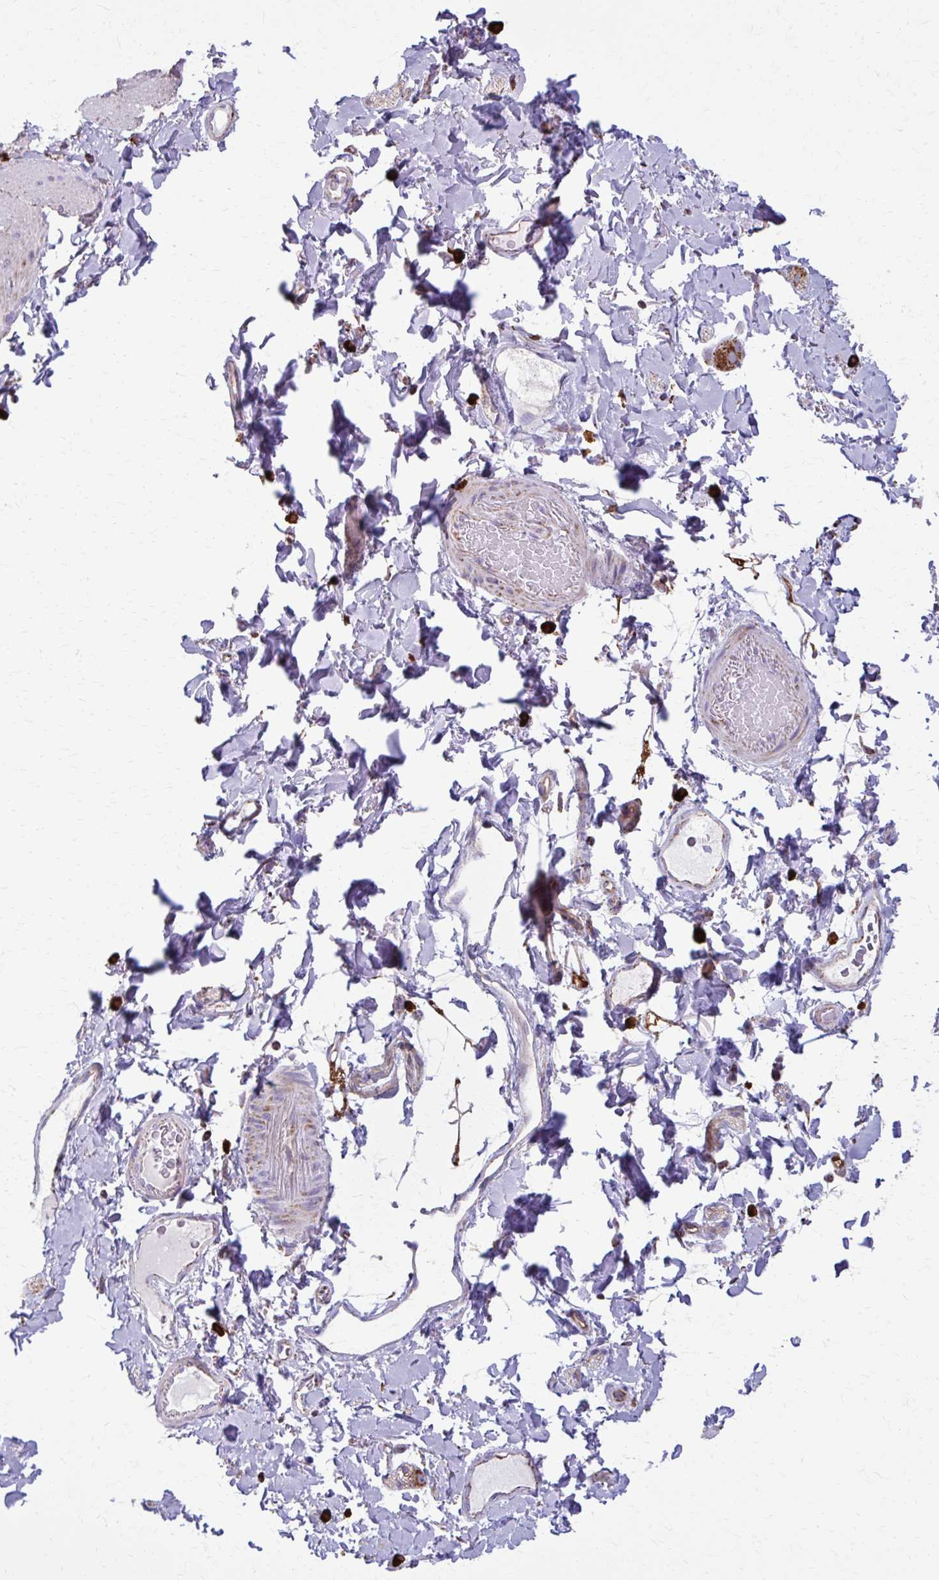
{"staining": {"intensity": "negative", "quantity": "none", "location": "none"}, "tissue": "smooth muscle", "cell_type": "Smooth muscle cells", "image_type": "normal", "snomed": [{"axis": "morphology", "description": "Normal tissue, NOS"}, {"axis": "topography", "description": "Smooth muscle"}, {"axis": "topography", "description": "Colon"}], "caption": "IHC photomicrograph of unremarkable human smooth muscle stained for a protein (brown), which demonstrates no staining in smooth muscle cells.", "gene": "TVP23A", "patient": {"sex": "male", "age": 73}}